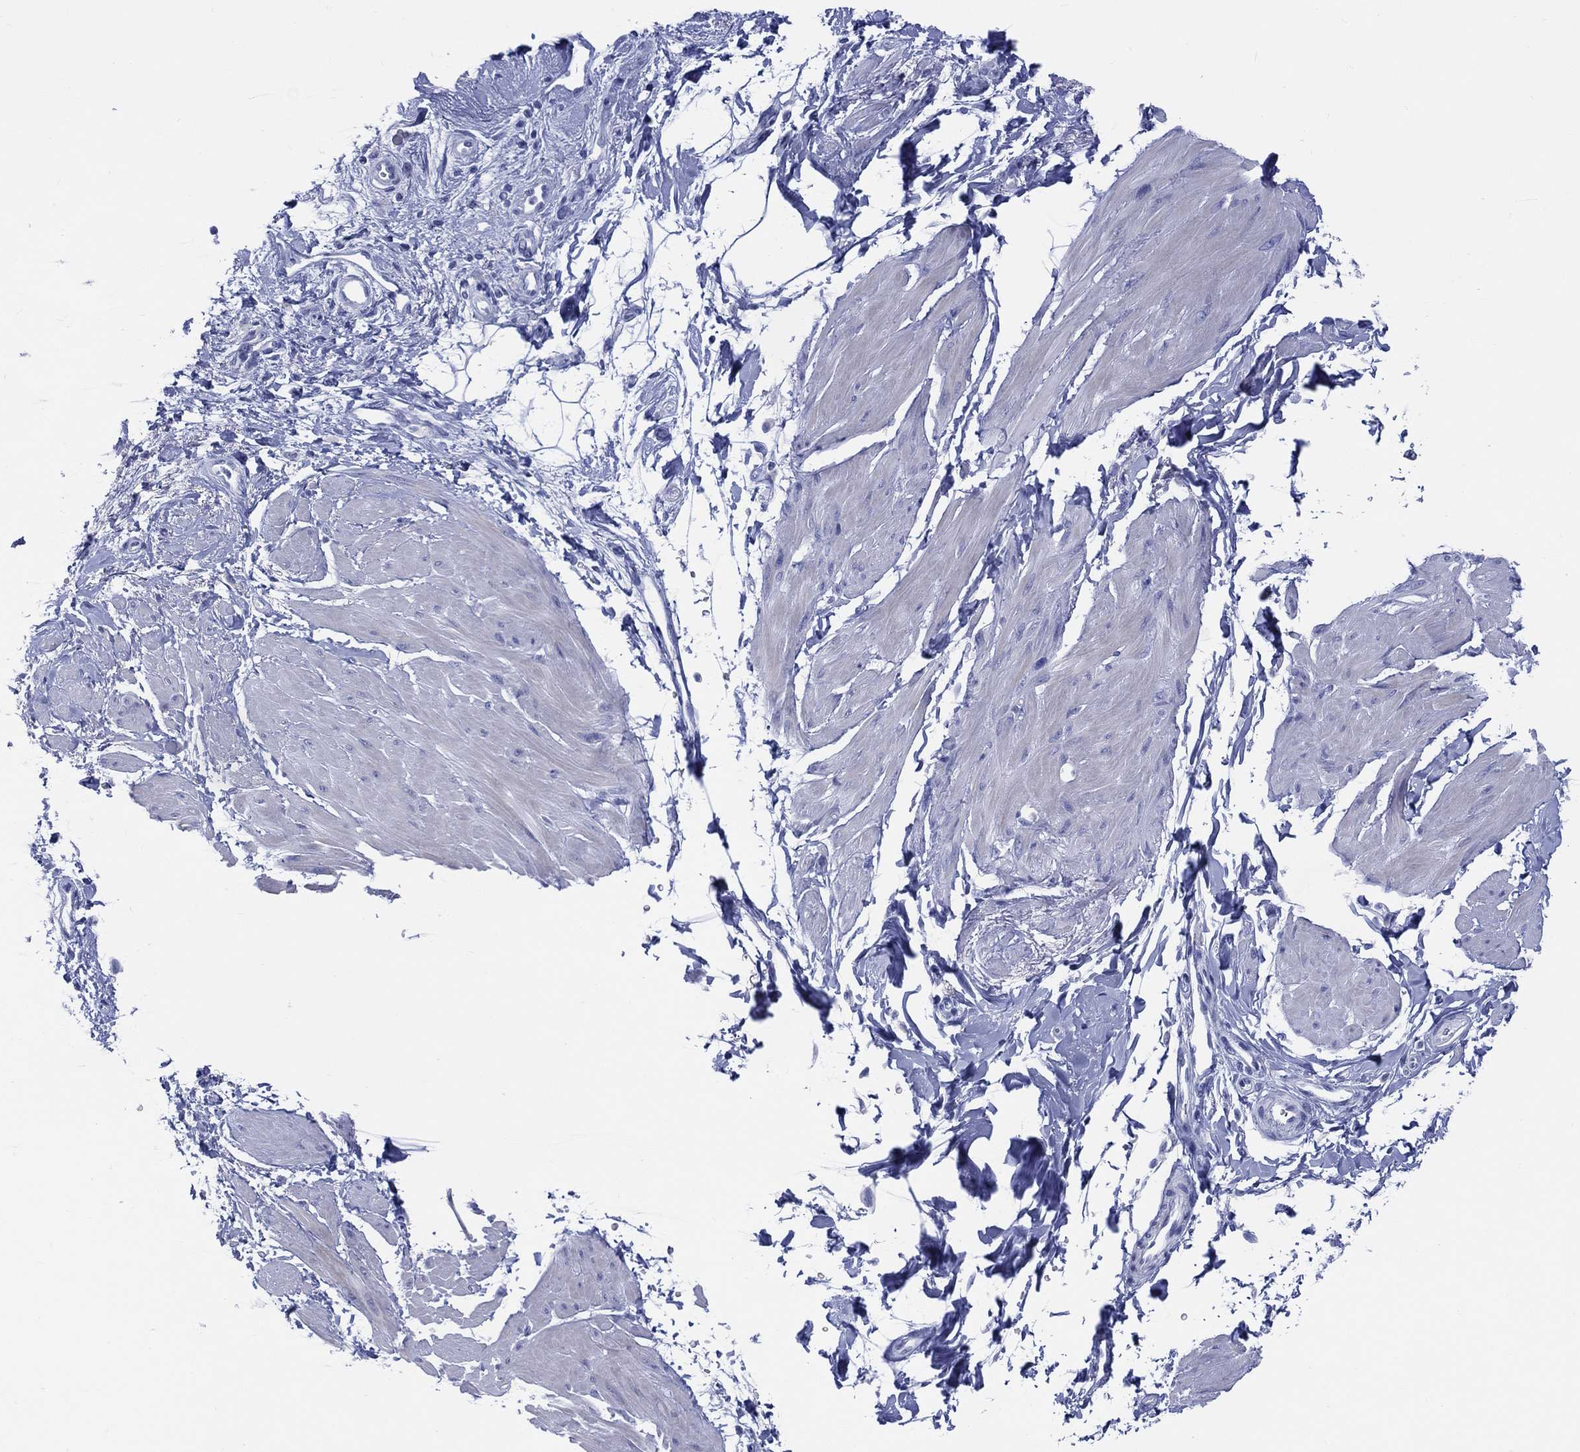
{"staining": {"intensity": "negative", "quantity": "none", "location": "none"}, "tissue": "smooth muscle", "cell_type": "Smooth muscle cells", "image_type": "normal", "snomed": [{"axis": "morphology", "description": "Normal tissue, NOS"}, {"axis": "topography", "description": "Adipose tissue"}, {"axis": "topography", "description": "Smooth muscle"}, {"axis": "topography", "description": "Peripheral nerve tissue"}], "caption": "An IHC image of benign smooth muscle is shown. There is no staining in smooth muscle cells of smooth muscle.", "gene": "ENSG00000285953", "patient": {"sex": "male", "age": 83}}